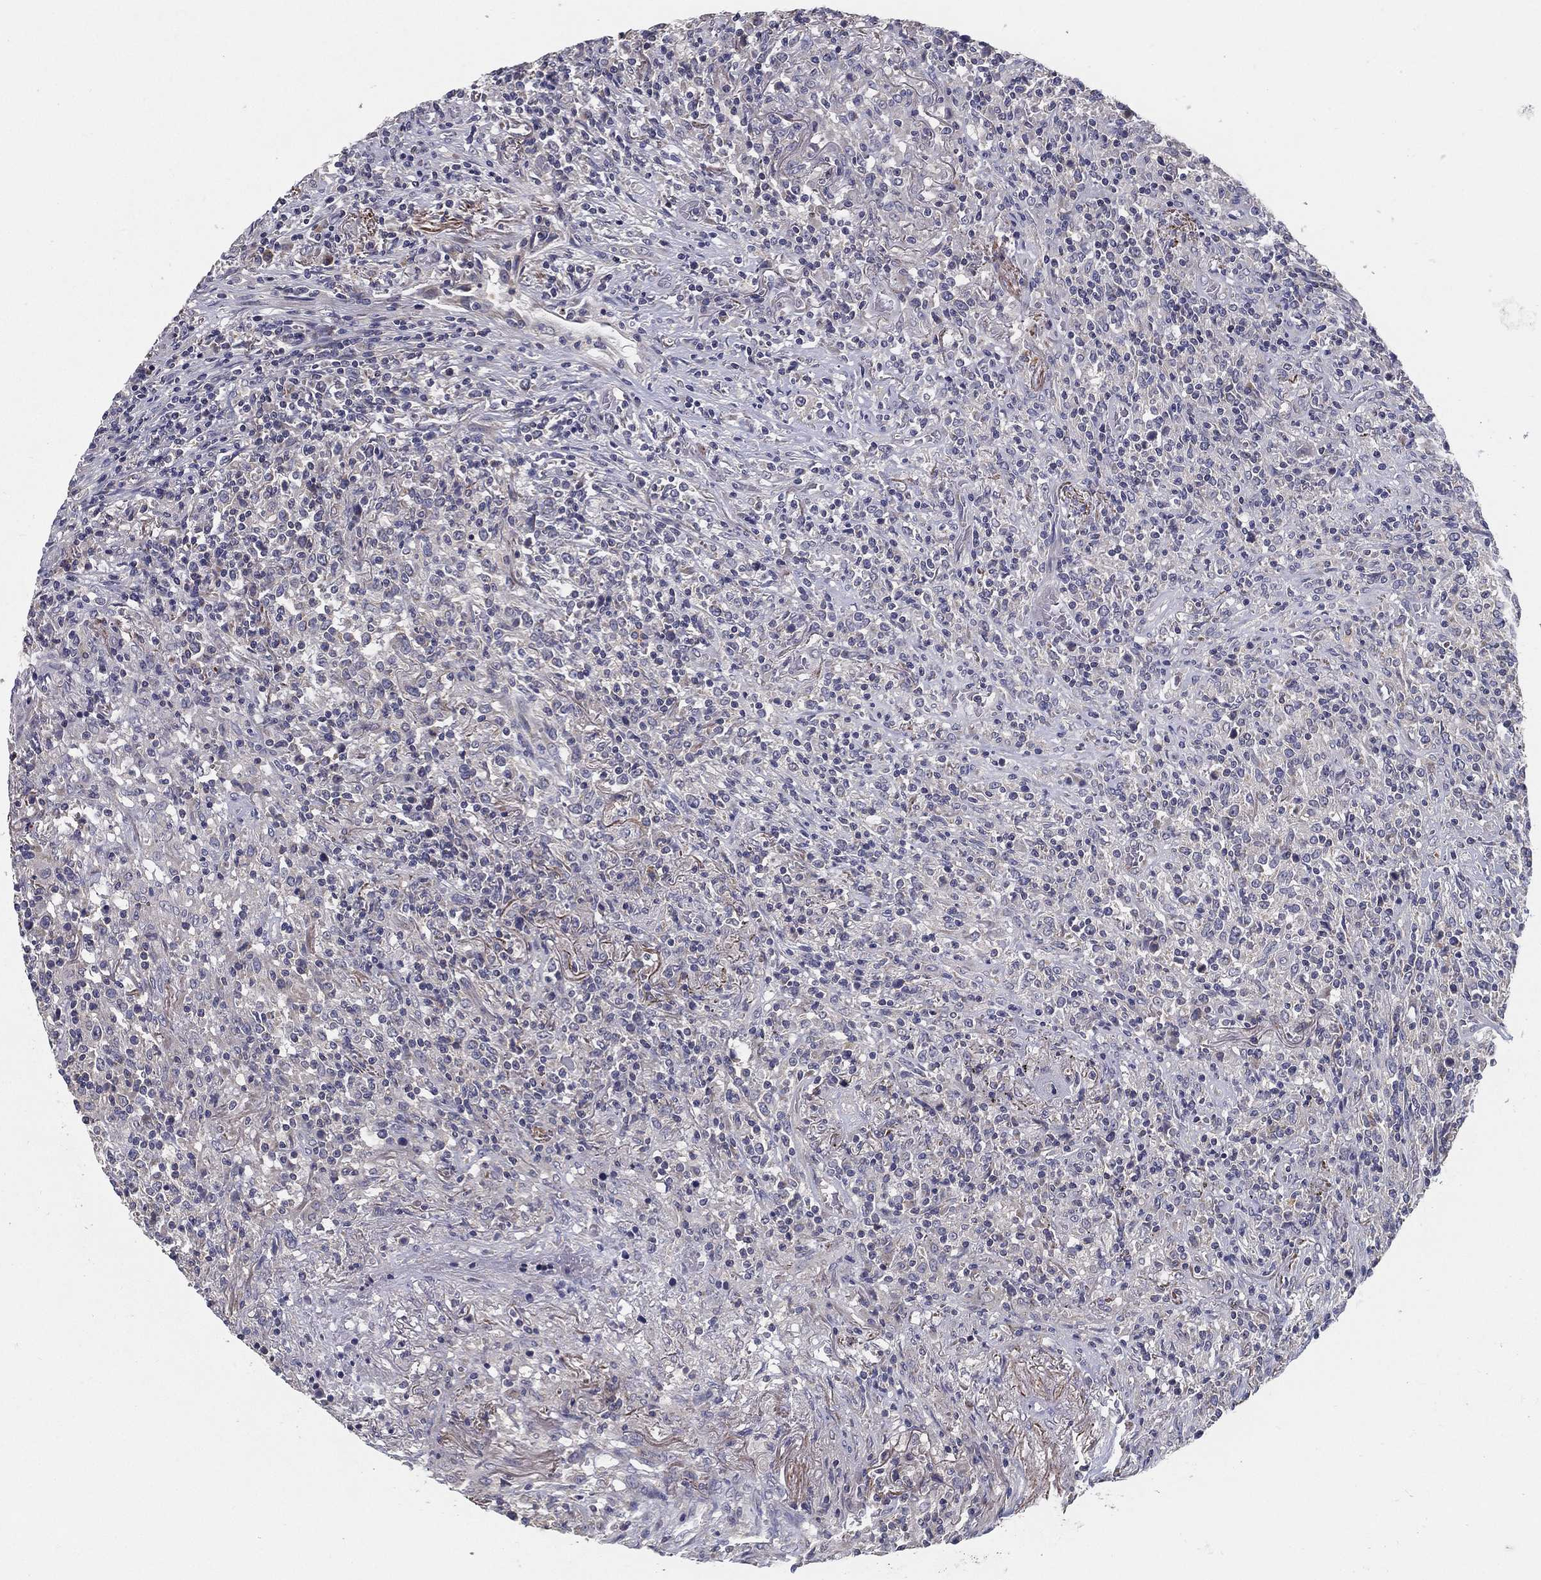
{"staining": {"intensity": "negative", "quantity": "none", "location": "none"}, "tissue": "lymphoma", "cell_type": "Tumor cells", "image_type": "cancer", "snomed": [{"axis": "morphology", "description": "Malignant lymphoma, non-Hodgkin's type, High grade"}, {"axis": "topography", "description": "Lung"}], "caption": "DAB (3,3'-diaminobenzidine) immunohistochemical staining of high-grade malignant lymphoma, non-Hodgkin's type exhibits no significant expression in tumor cells.", "gene": "PCSK1", "patient": {"sex": "male", "age": 79}}